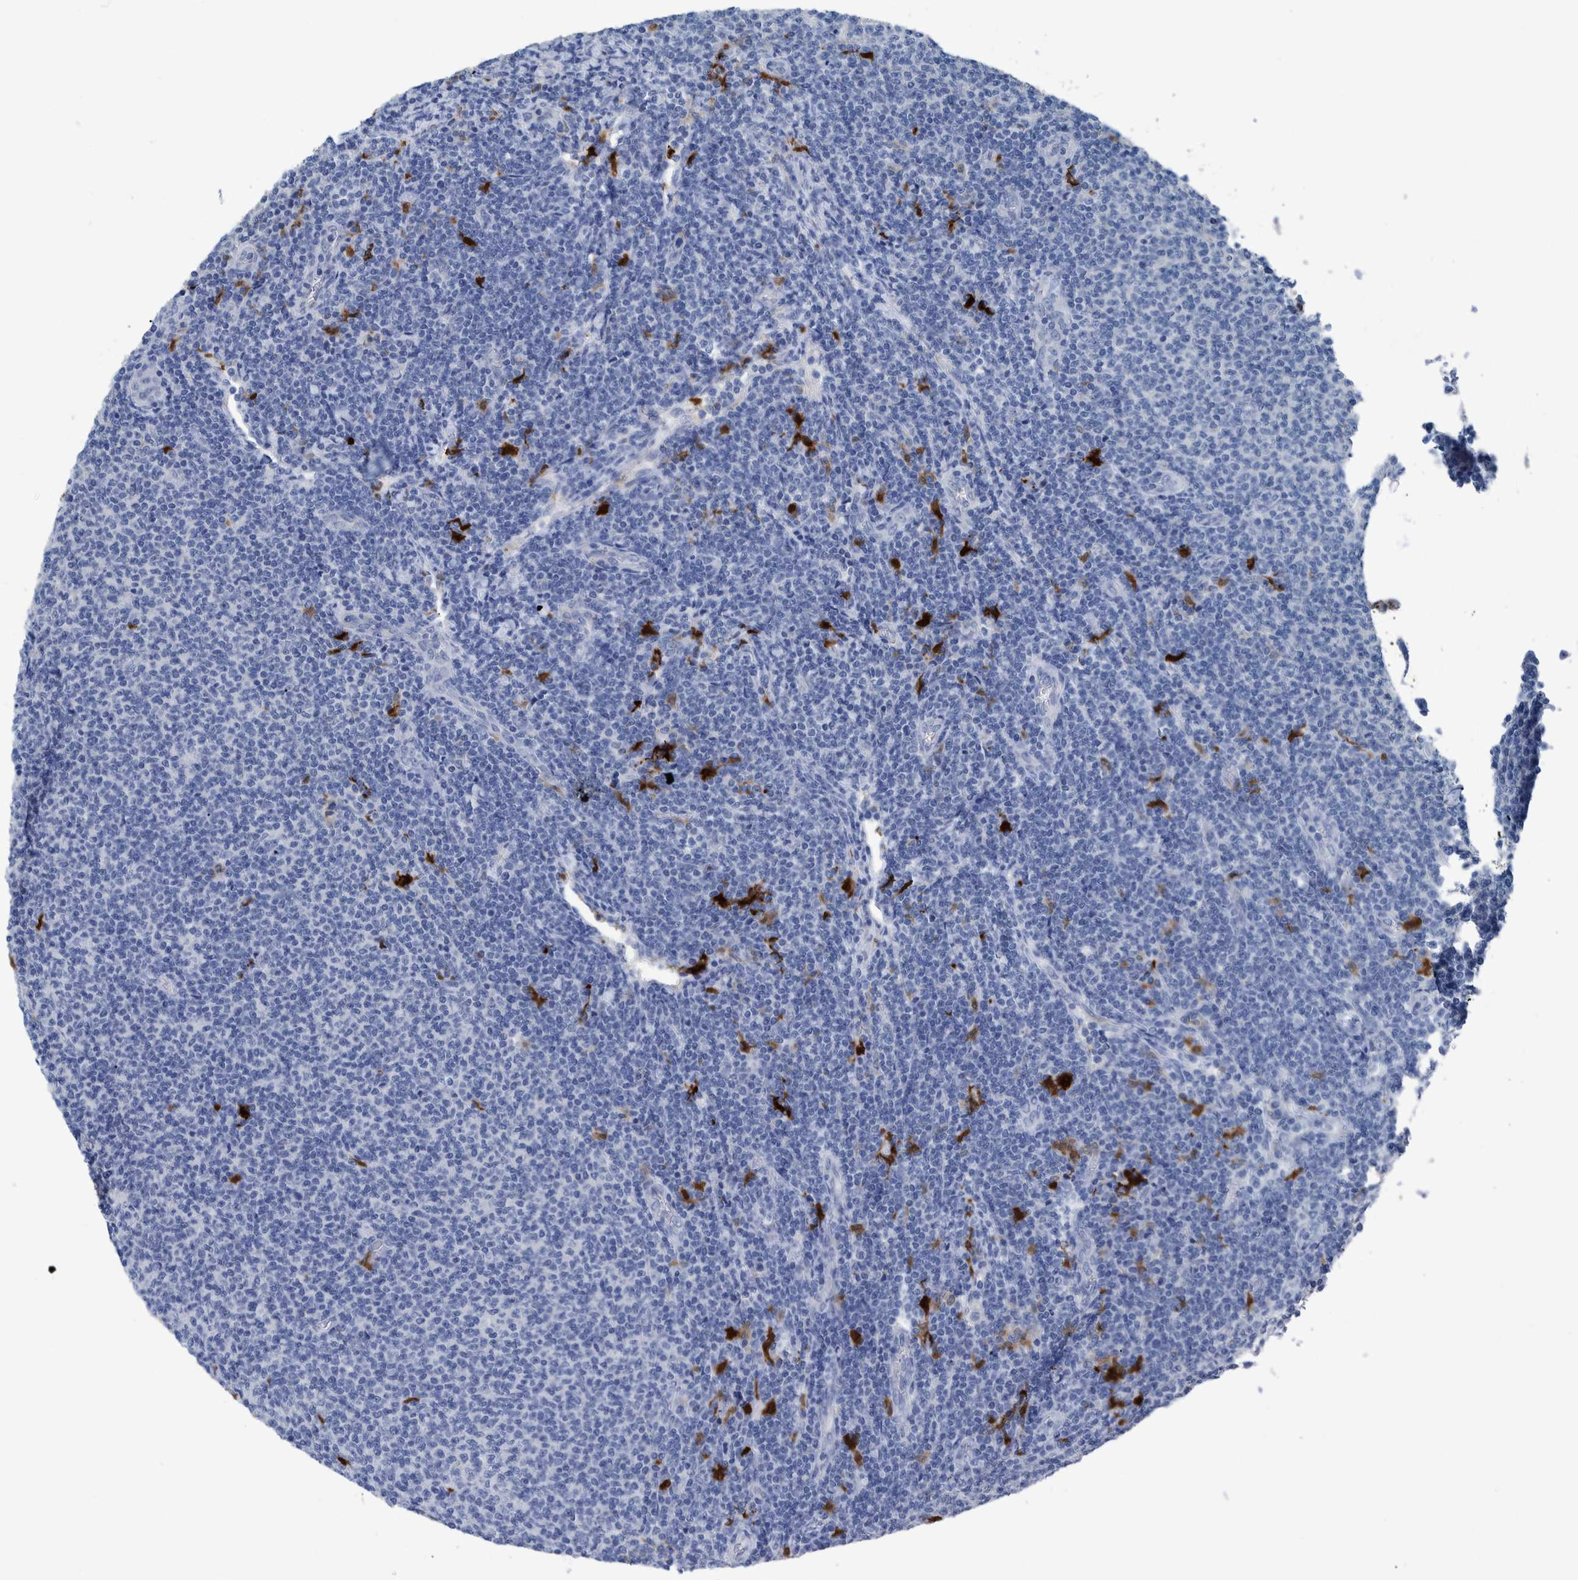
{"staining": {"intensity": "negative", "quantity": "none", "location": "none"}, "tissue": "lymphoma", "cell_type": "Tumor cells", "image_type": "cancer", "snomed": [{"axis": "morphology", "description": "Malignant lymphoma, non-Hodgkin's type, Low grade"}, {"axis": "topography", "description": "Lymph node"}], "caption": "An image of human lymphoma is negative for staining in tumor cells.", "gene": "IDO1", "patient": {"sex": "male", "age": 66}}